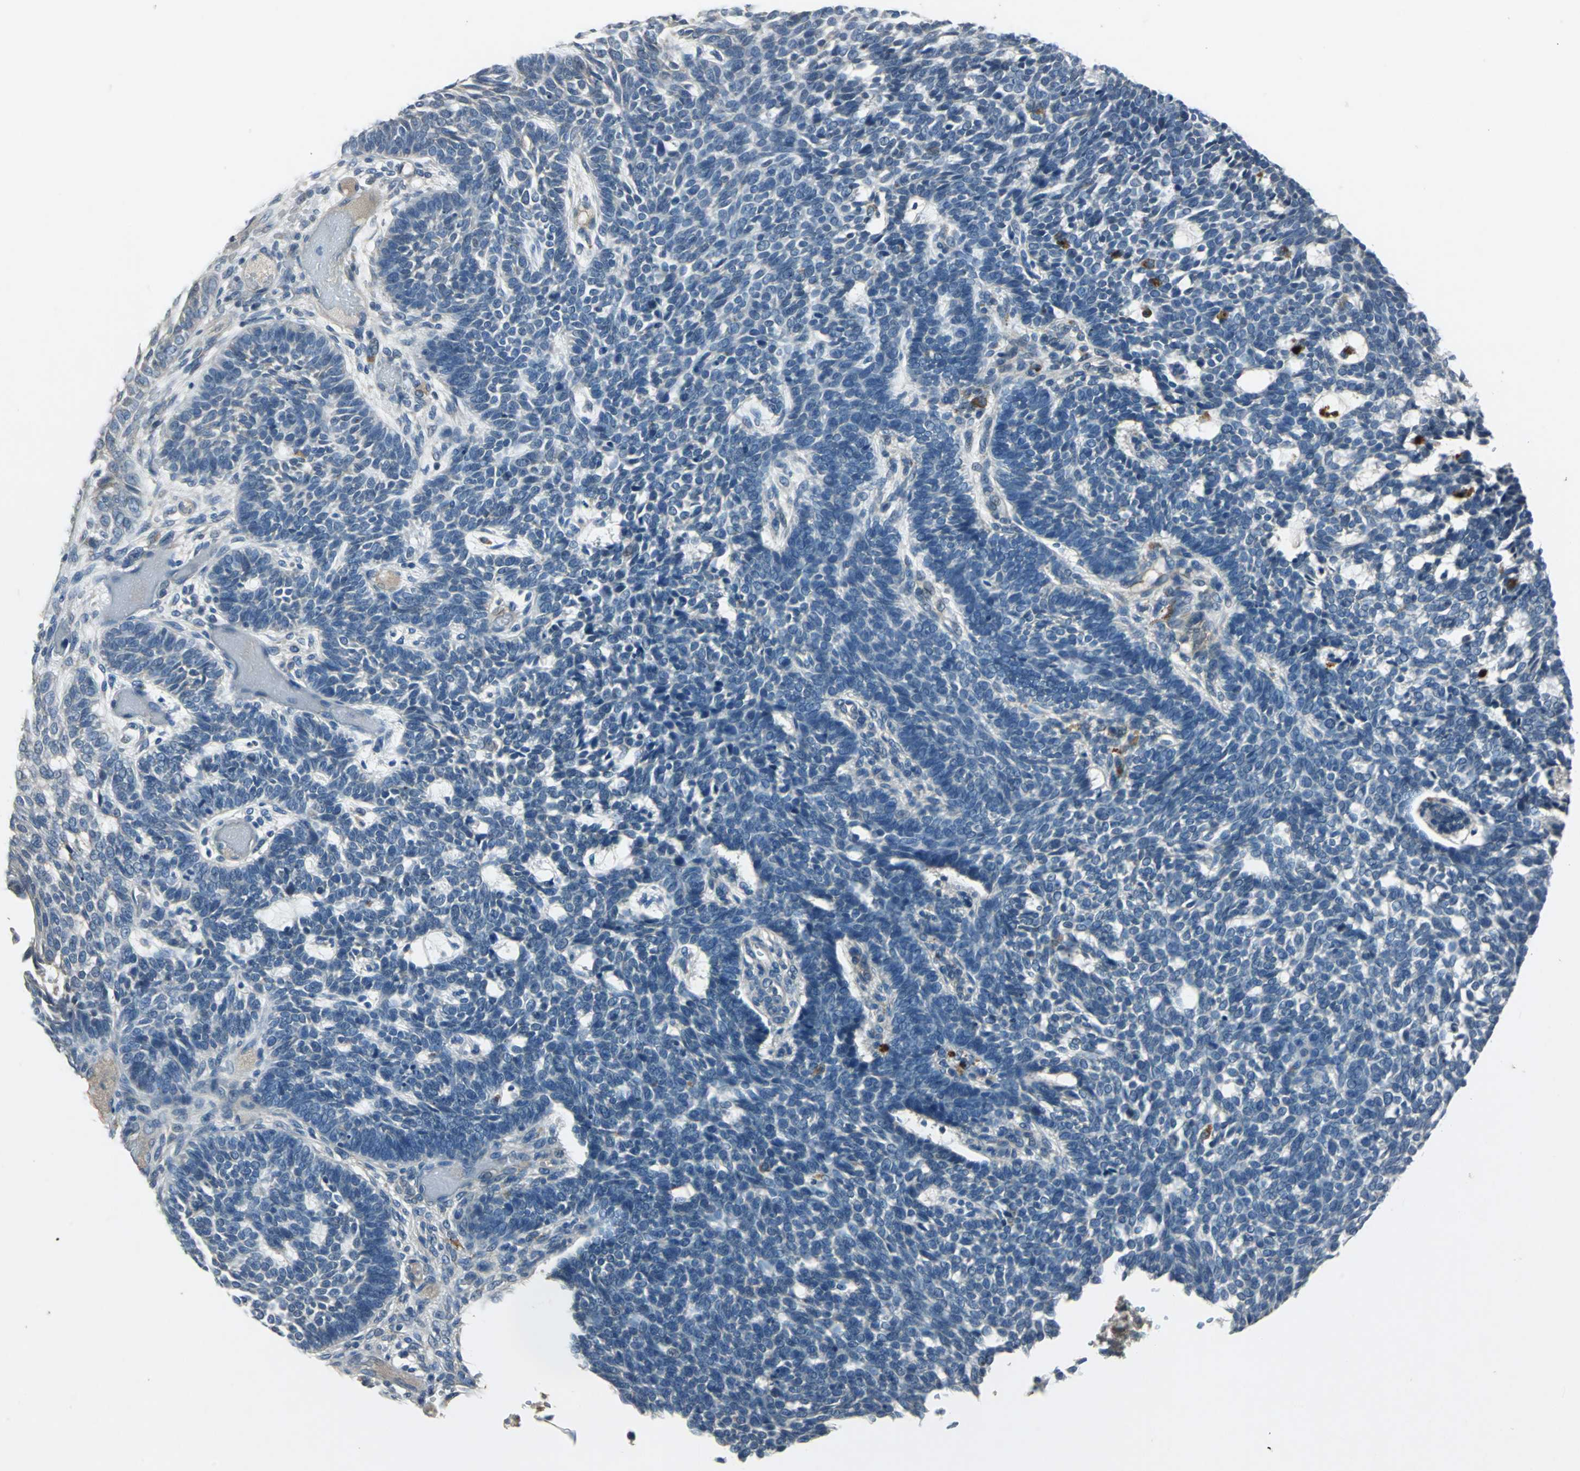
{"staining": {"intensity": "negative", "quantity": "none", "location": "none"}, "tissue": "skin cancer", "cell_type": "Tumor cells", "image_type": "cancer", "snomed": [{"axis": "morphology", "description": "Normal tissue, NOS"}, {"axis": "morphology", "description": "Basal cell carcinoma"}, {"axis": "topography", "description": "Skin"}], "caption": "Image shows no significant protein staining in tumor cells of skin basal cell carcinoma.", "gene": "SLC2A13", "patient": {"sex": "male", "age": 87}}